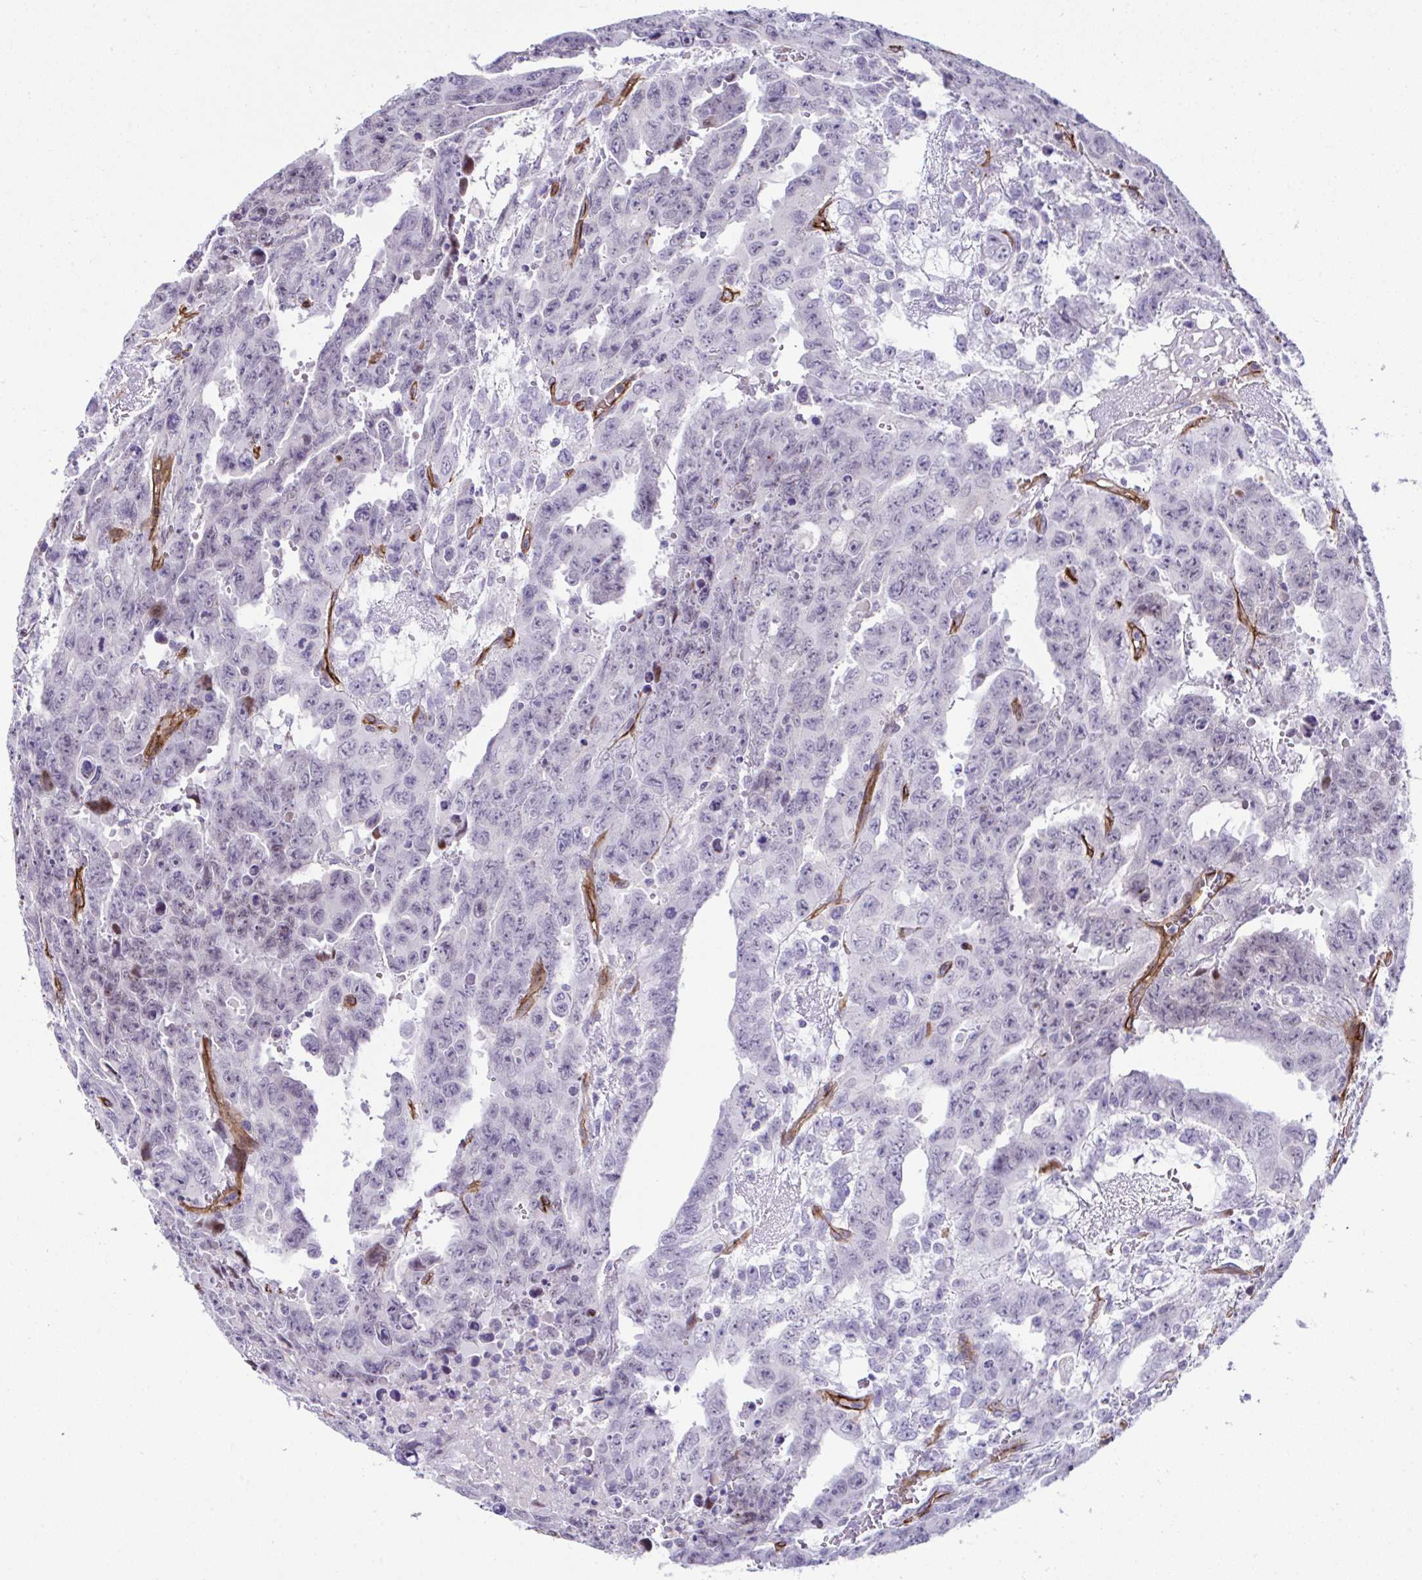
{"staining": {"intensity": "negative", "quantity": "none", "location": "none"}, "tissue": "testis cancer", "cell_type": "Tumor cells", "image_type": "cancer", "snomed": [{"axis": "morphology", "description": "Carcinoma, Embryonal, NOS"}, {"axis": "topography", "description": "Testis"}], "caption": "A histopathology image of testis cancer stained for a protein displays no brown staining in tumor cells.", "gene": "FBXO34", "patient": {"sex": "male", "age": 24}}